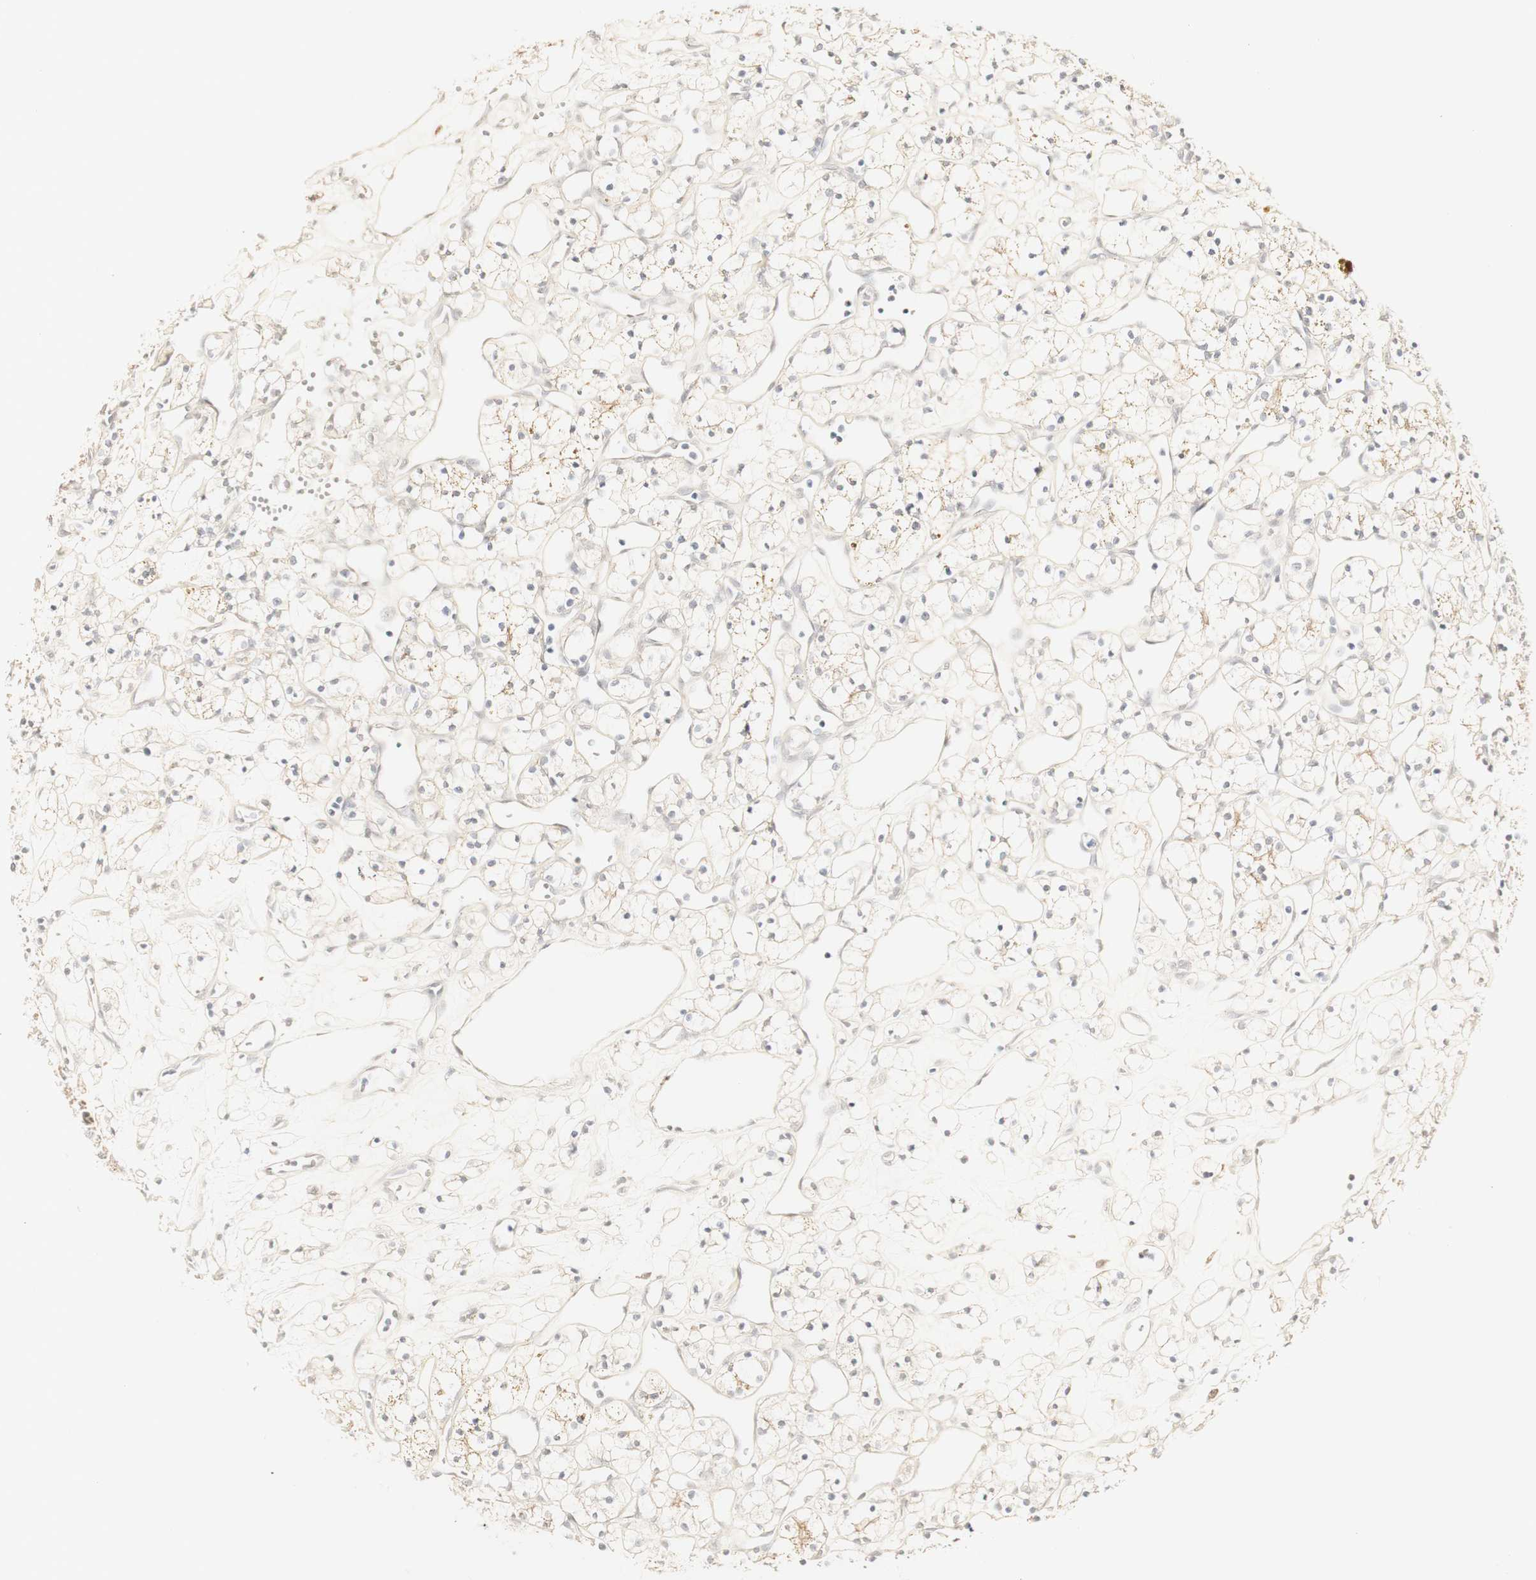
{"staining": {"intensity": "moderate", "quantity": "25%-75%", "location": "cytoplasmic/membranous"}, "tissue": "renal cancer", "cell_type": "Tumor cells", "image_type": "cancer", "snomed": [{"axis": "morphology", "description": "Adenocarcinoma, NOS"}, {"axis": "topography", "description": "Kidney"}], "caption": "Human adenocarcinoma (renal) stained with a brown dye reveals moderate cytoplasmic/membranous positive positivity in approximately 25%-75% of tumor cells.", "gene": "DSC2", "patient": {"sex": "female", "age": 60}}